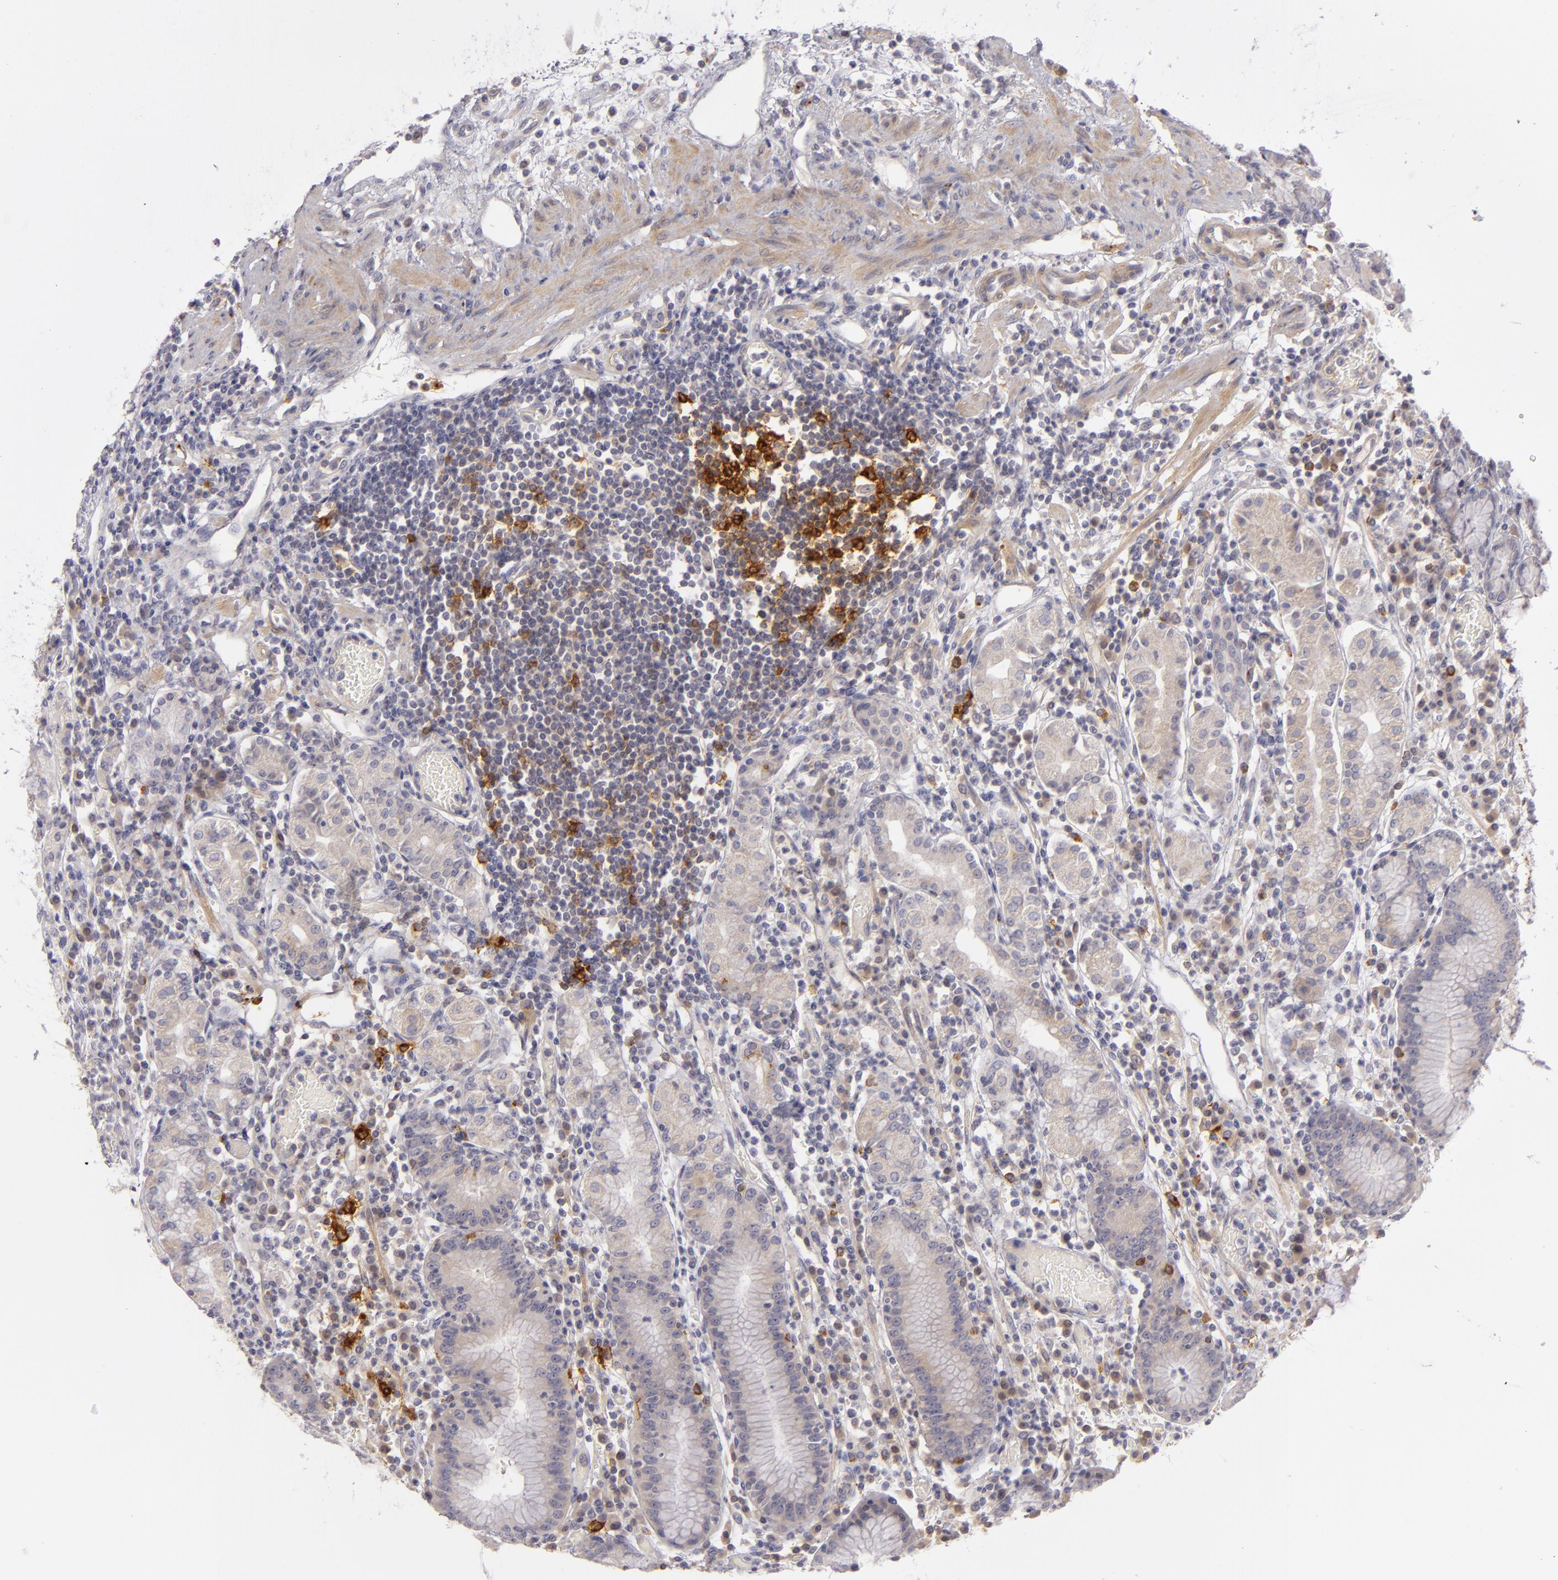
{"staining": {"intensity": "weak", "quantity": "<25%", "location": "cytoplasmic/membranous"}, "tissue": "stomach", "cell_type": "Glandular cells", "image_type": "normal", "snomed": [{"axis": "morphology", "description": "Normal tissue, NOS"}, {"axis": "topography", "description": "Stomach, lower"}], "caption": "Immunohistochemistry image of normal stomach: human stomach stained with DAB displays no significant protein positivity in glandular cells.", "gene": "CD83", "patient": {"sex": "female", "age": 73}}